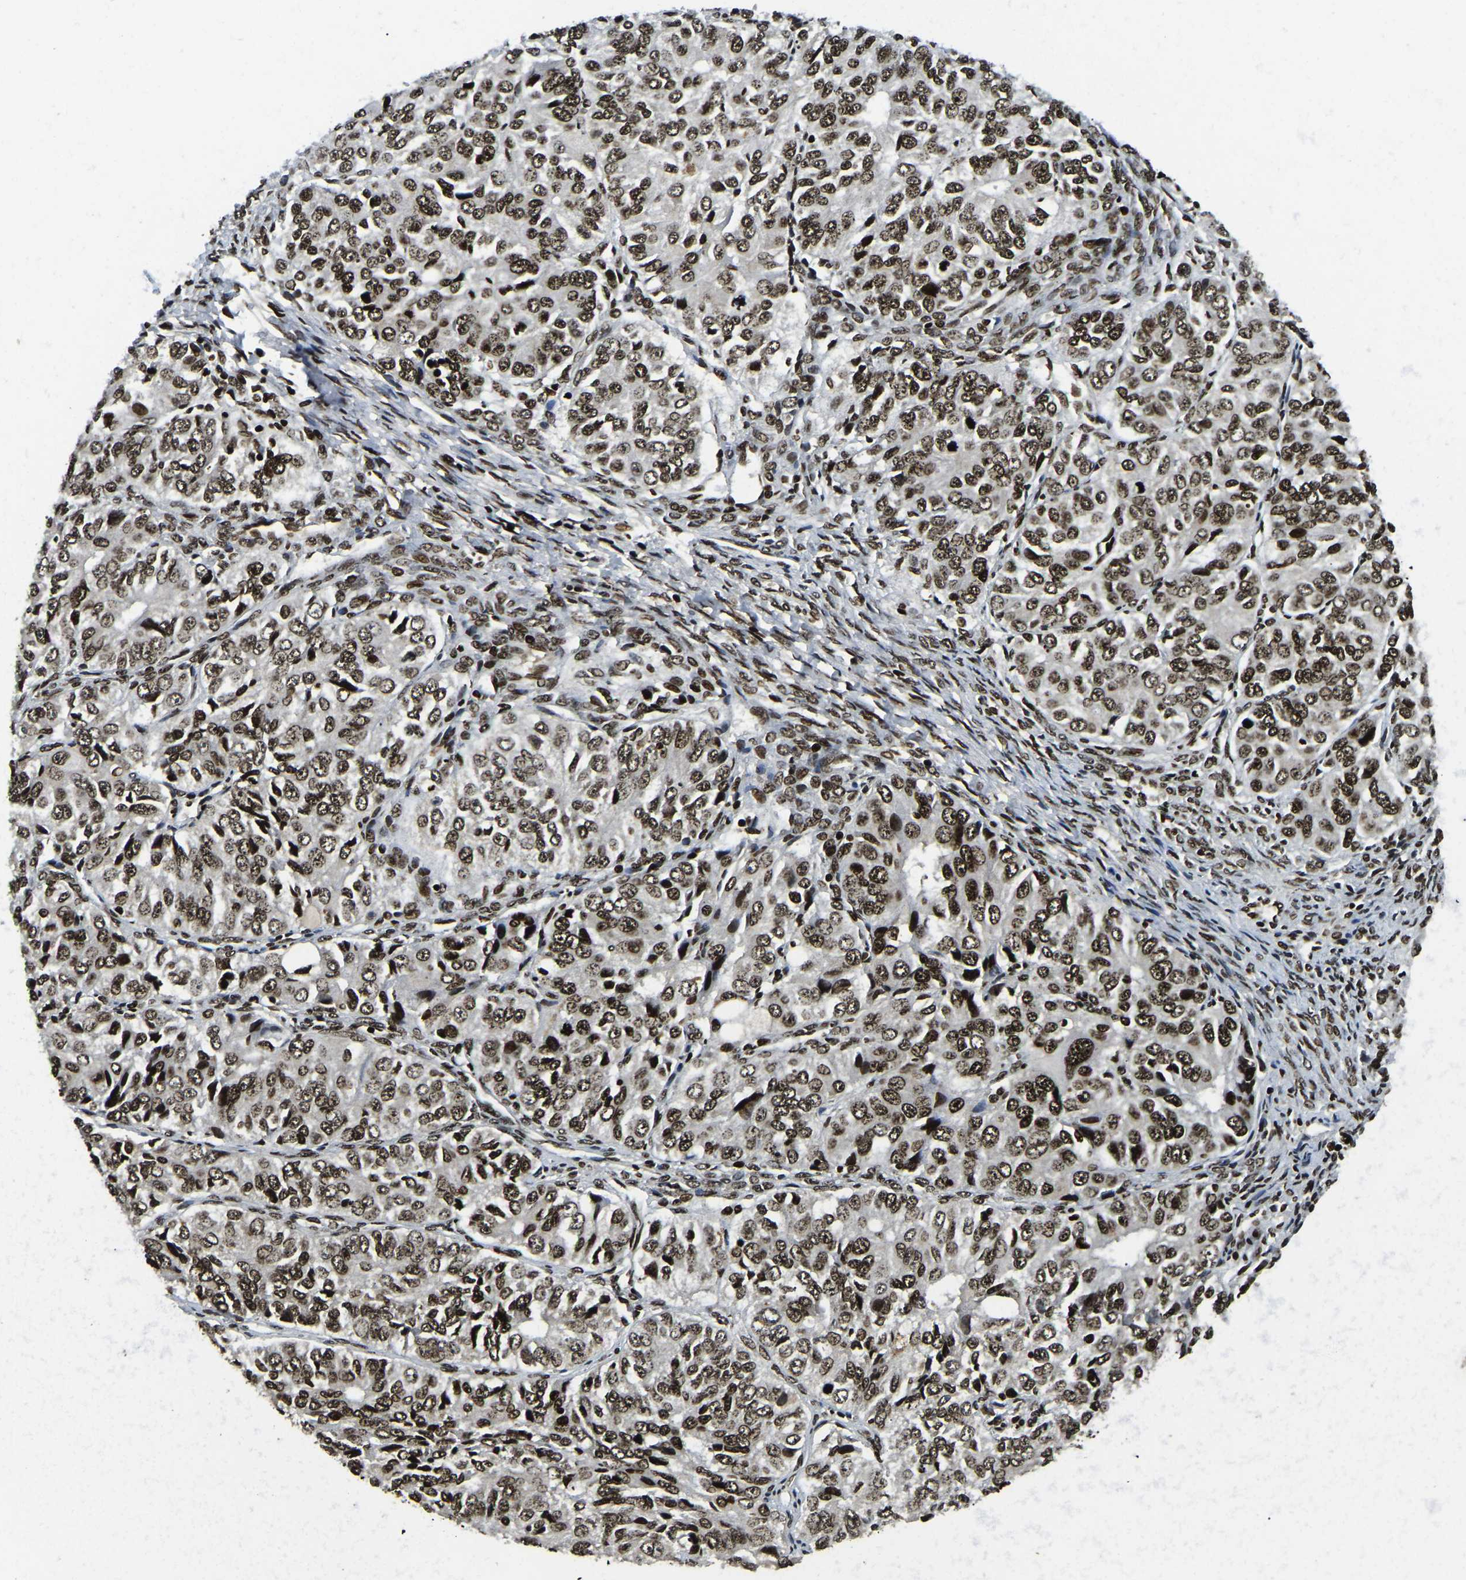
{"staining": {"intensity": "strong", "quantity": ">75%", "location": "nuclear"}, "tissue": "ovarian cancer", "cell_type": "Tumor cells", "image_type": "cancer", "snomed": [{"axis": "morphology", "description": "Carcinoma, endometroid"}, {"axis": "topography", "description": "Ovary"}], "caption": "Human endometroid carcinoma (ovarian) stained for a protein (brown) demonstrates strong nuclear positive expression in approximately >75% of tumor cells.", "gene": "LRRC61", "patient": {"sex": "female", "age": 51}}